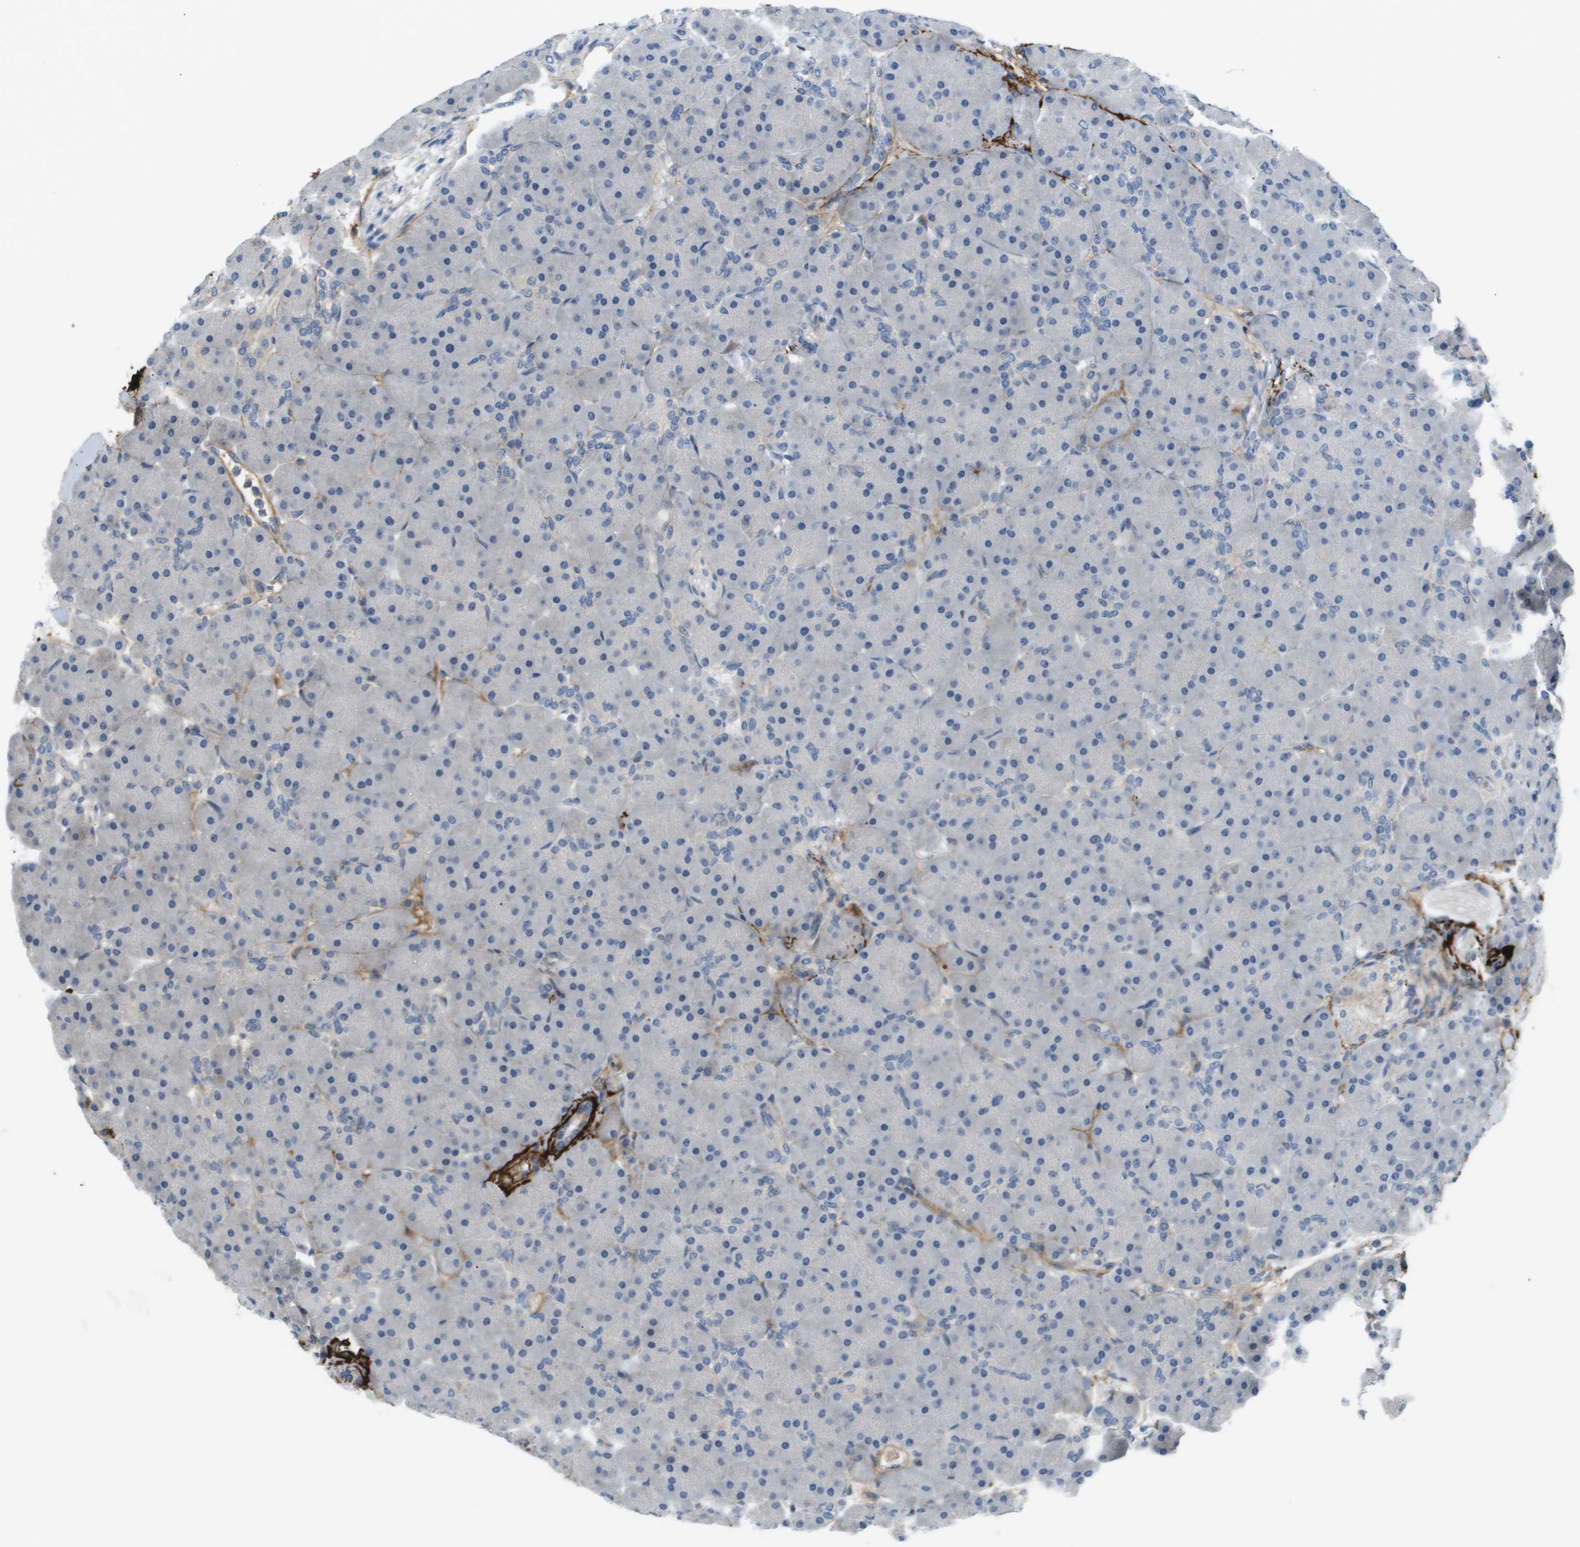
{"staining": {"intensity": "negative", "quantity": "none", "location": "none"}, "tissue": "pancreas", "cell_type": "Exocrine glandular cells", "image_type": "normal", "snomed": [{"axis": "morphology", "description": "Normal tissue, NOS"}, {"axis": "topography", "description": "Pancreas"}], "caption": "An immunohistochemistry histopathology image of normal pancreas is shown. There is no staining in exocrine glandular cells of pancreas.", "gene": "VTN", "patient": {"sex": "male", "age": 66}}